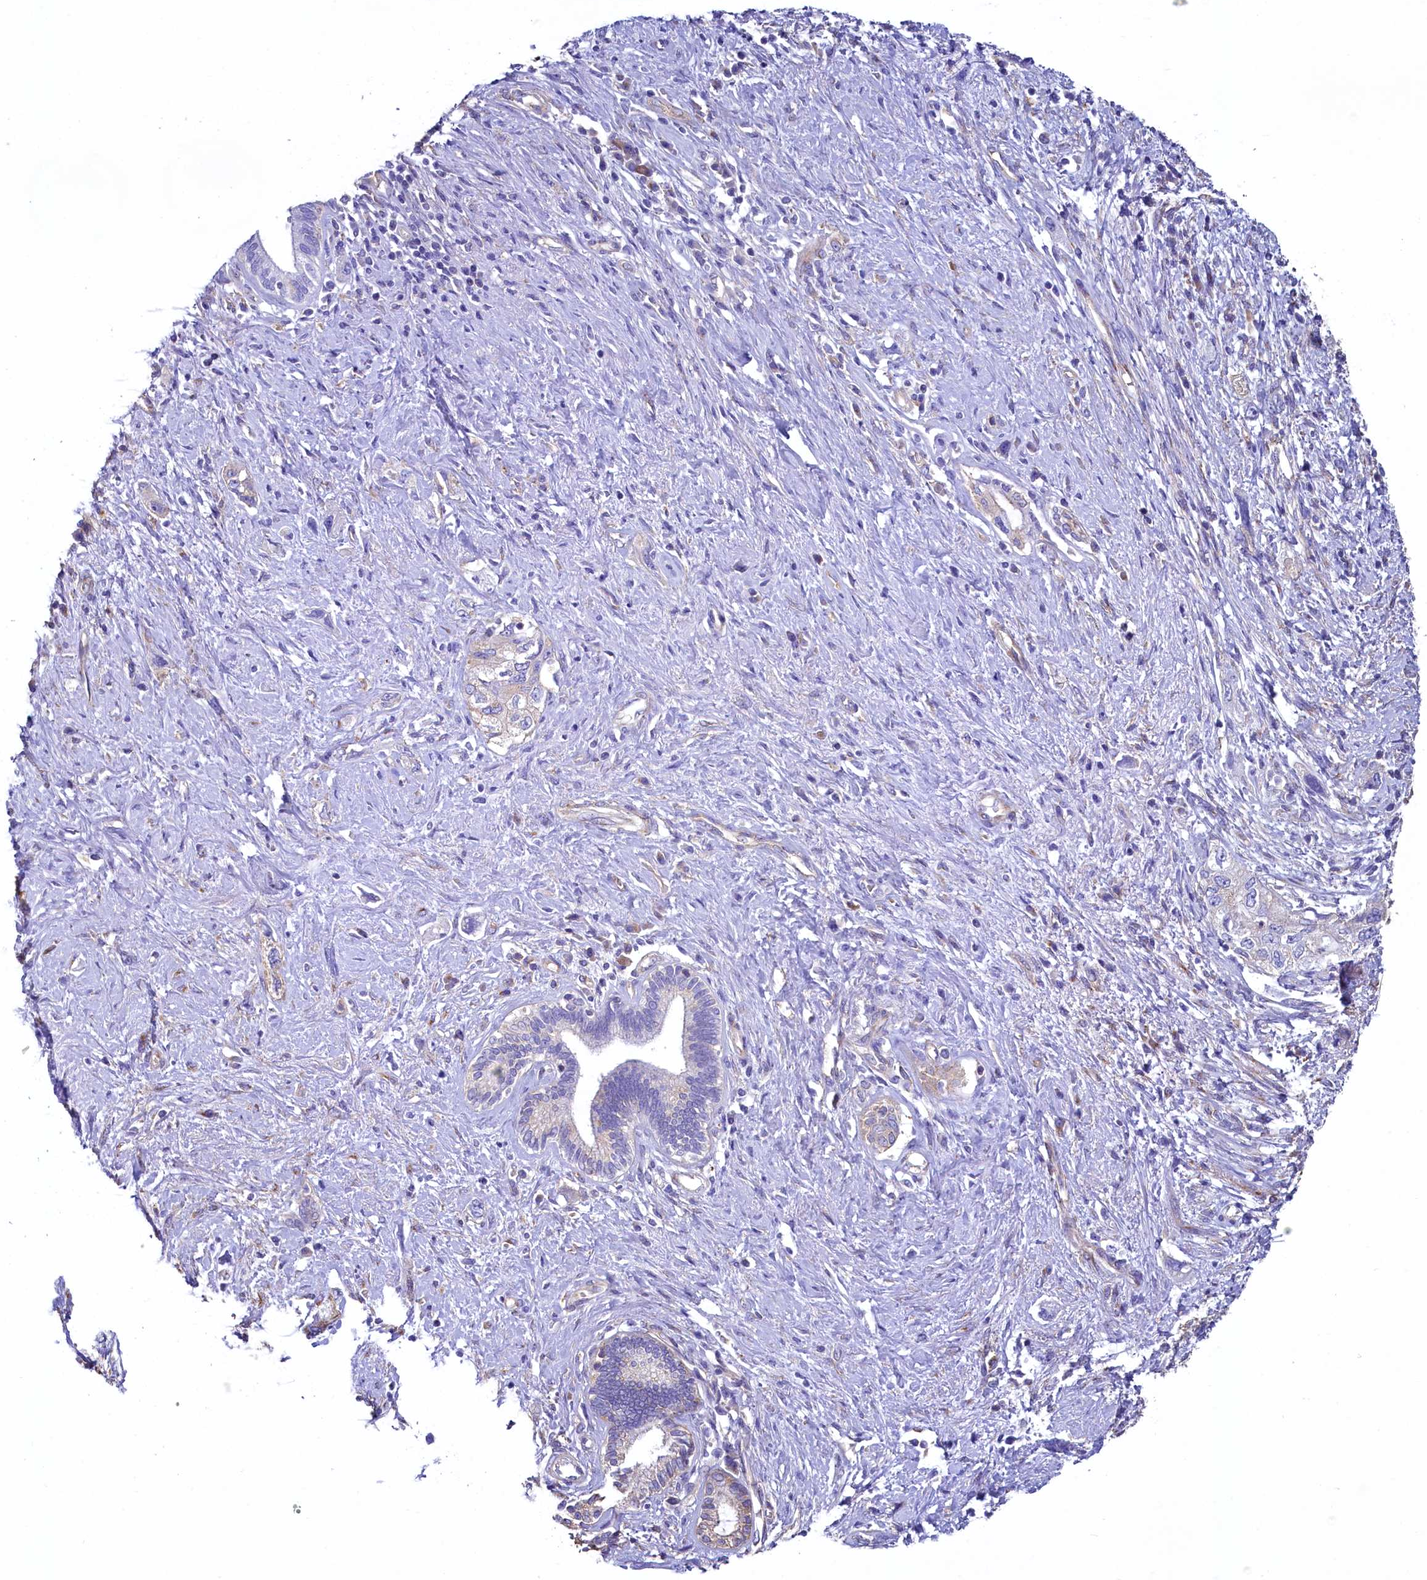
{"staining": {"intensity": "weak", "quantity": "<25%", "location": "cytoplasmic/membranous"}, "tissue": "pancreatic cancer", "cell_type": "Tumor cells", "image_type": "cancer", "snomed": [{"axis": "morphology", "description": "Adenocarcinoma, NOS"}, {"axis": "topography", "description": "Pancreas"}], "caption": "An immunohistochemistry (IHC) photomicrograph of pancreatic cancer (adenocarcinoma) is shown. There is no staining in tumor cells of pancreatic cancer (adenocarcinoma).", "gene": "GPR21", "patient": {"sex": "female", "age": 73}}